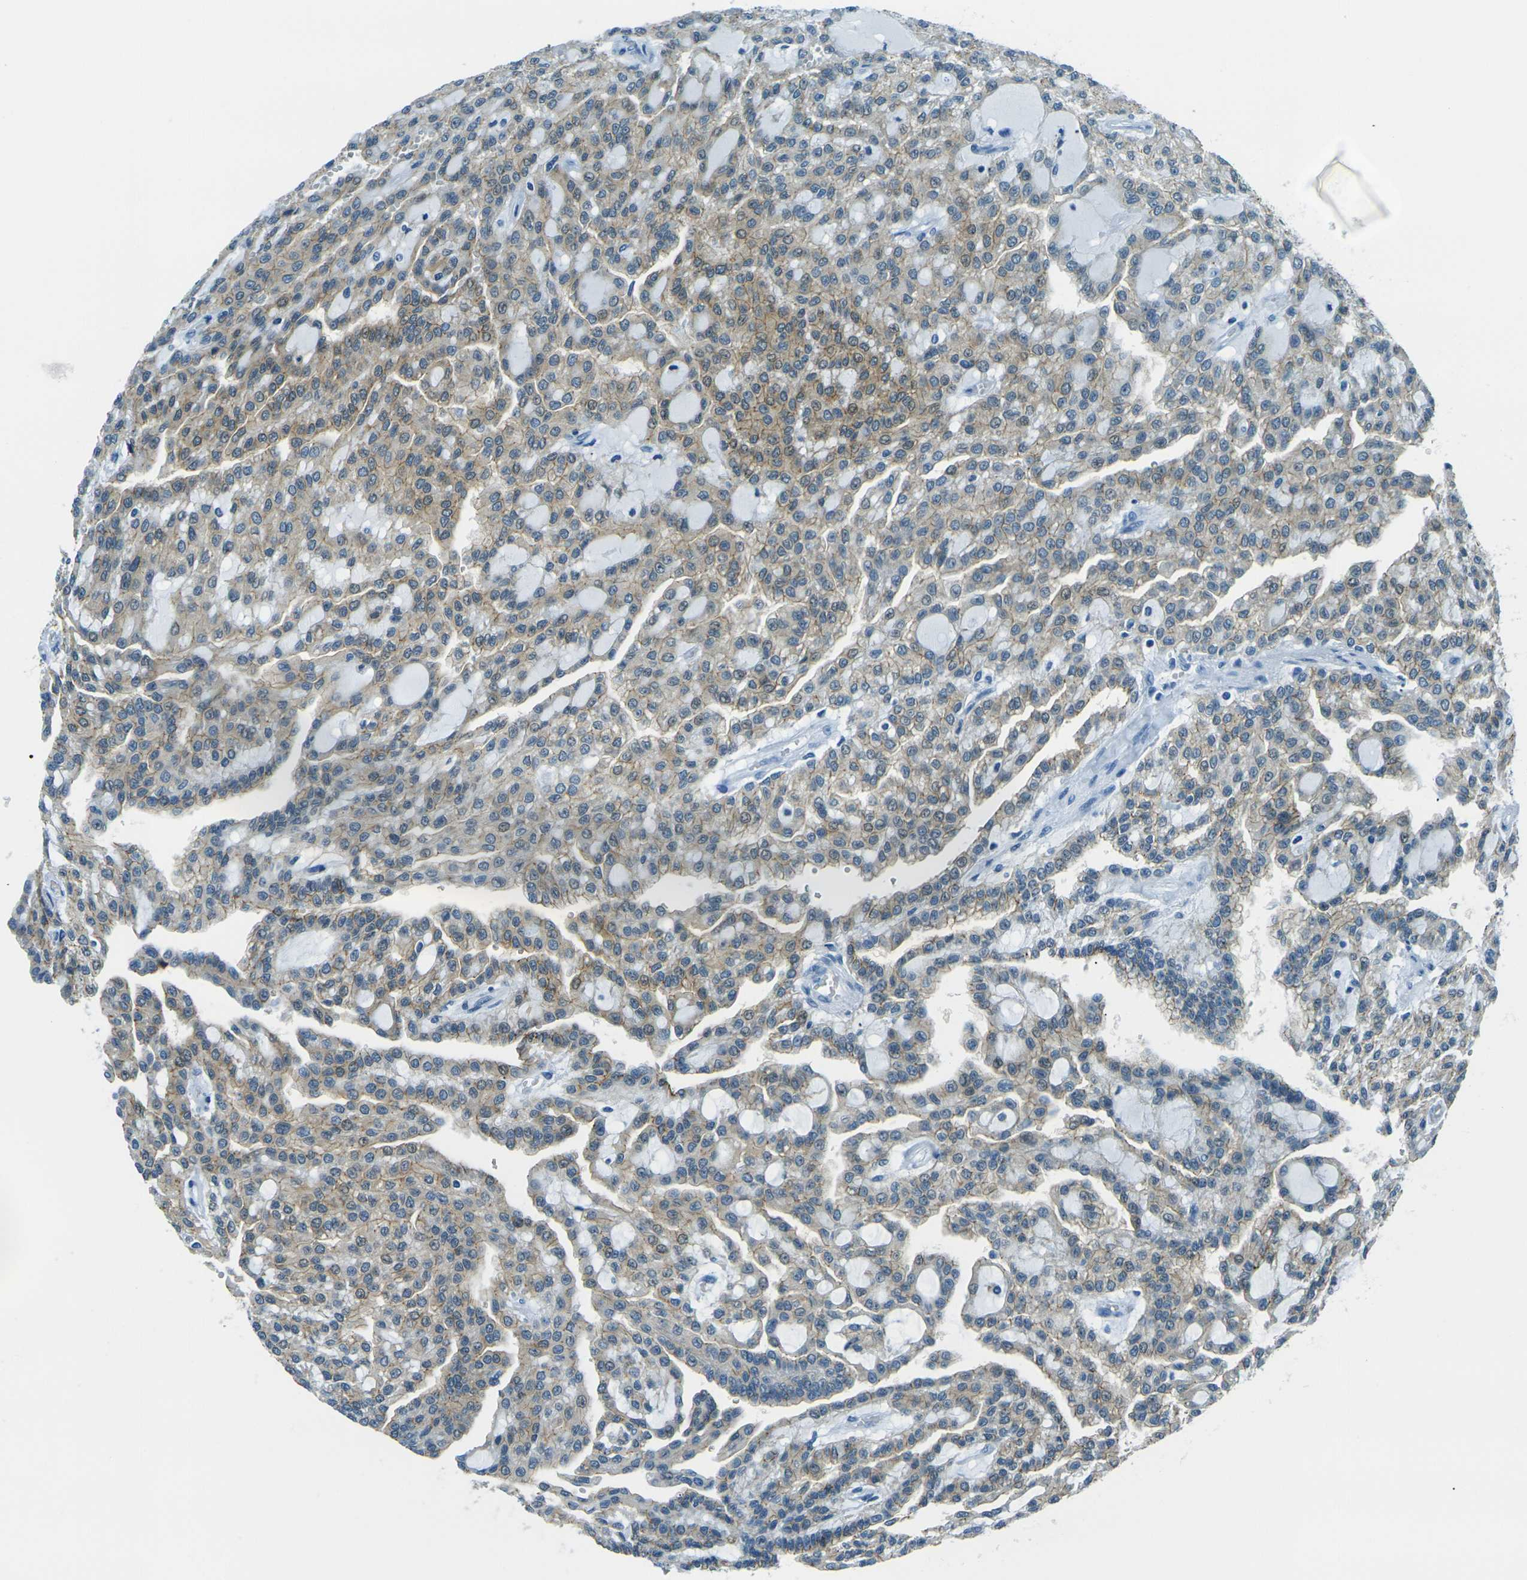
{"staining": {"intensity": "weak", "quantity": ">75%", "location": "cytoplasmic/membranous"}, "tissue": "renal cancer", "cell_type": "Tumor cells", "image_type": "cancer", "snomed": [{"axis": "morphology", "description": "Adenocarcinoma, NOS"}, {"axis": "topography", "description": "Kidney"}], "caption": "IHC image of renal cancer stained for a protein (brown), which exhibits low levels of weak cytoplasmic/membranous positivity in approximately >75% of tumor cells.", "gene": "OCLN", "patient": {"sex": "male", "age": 63}}